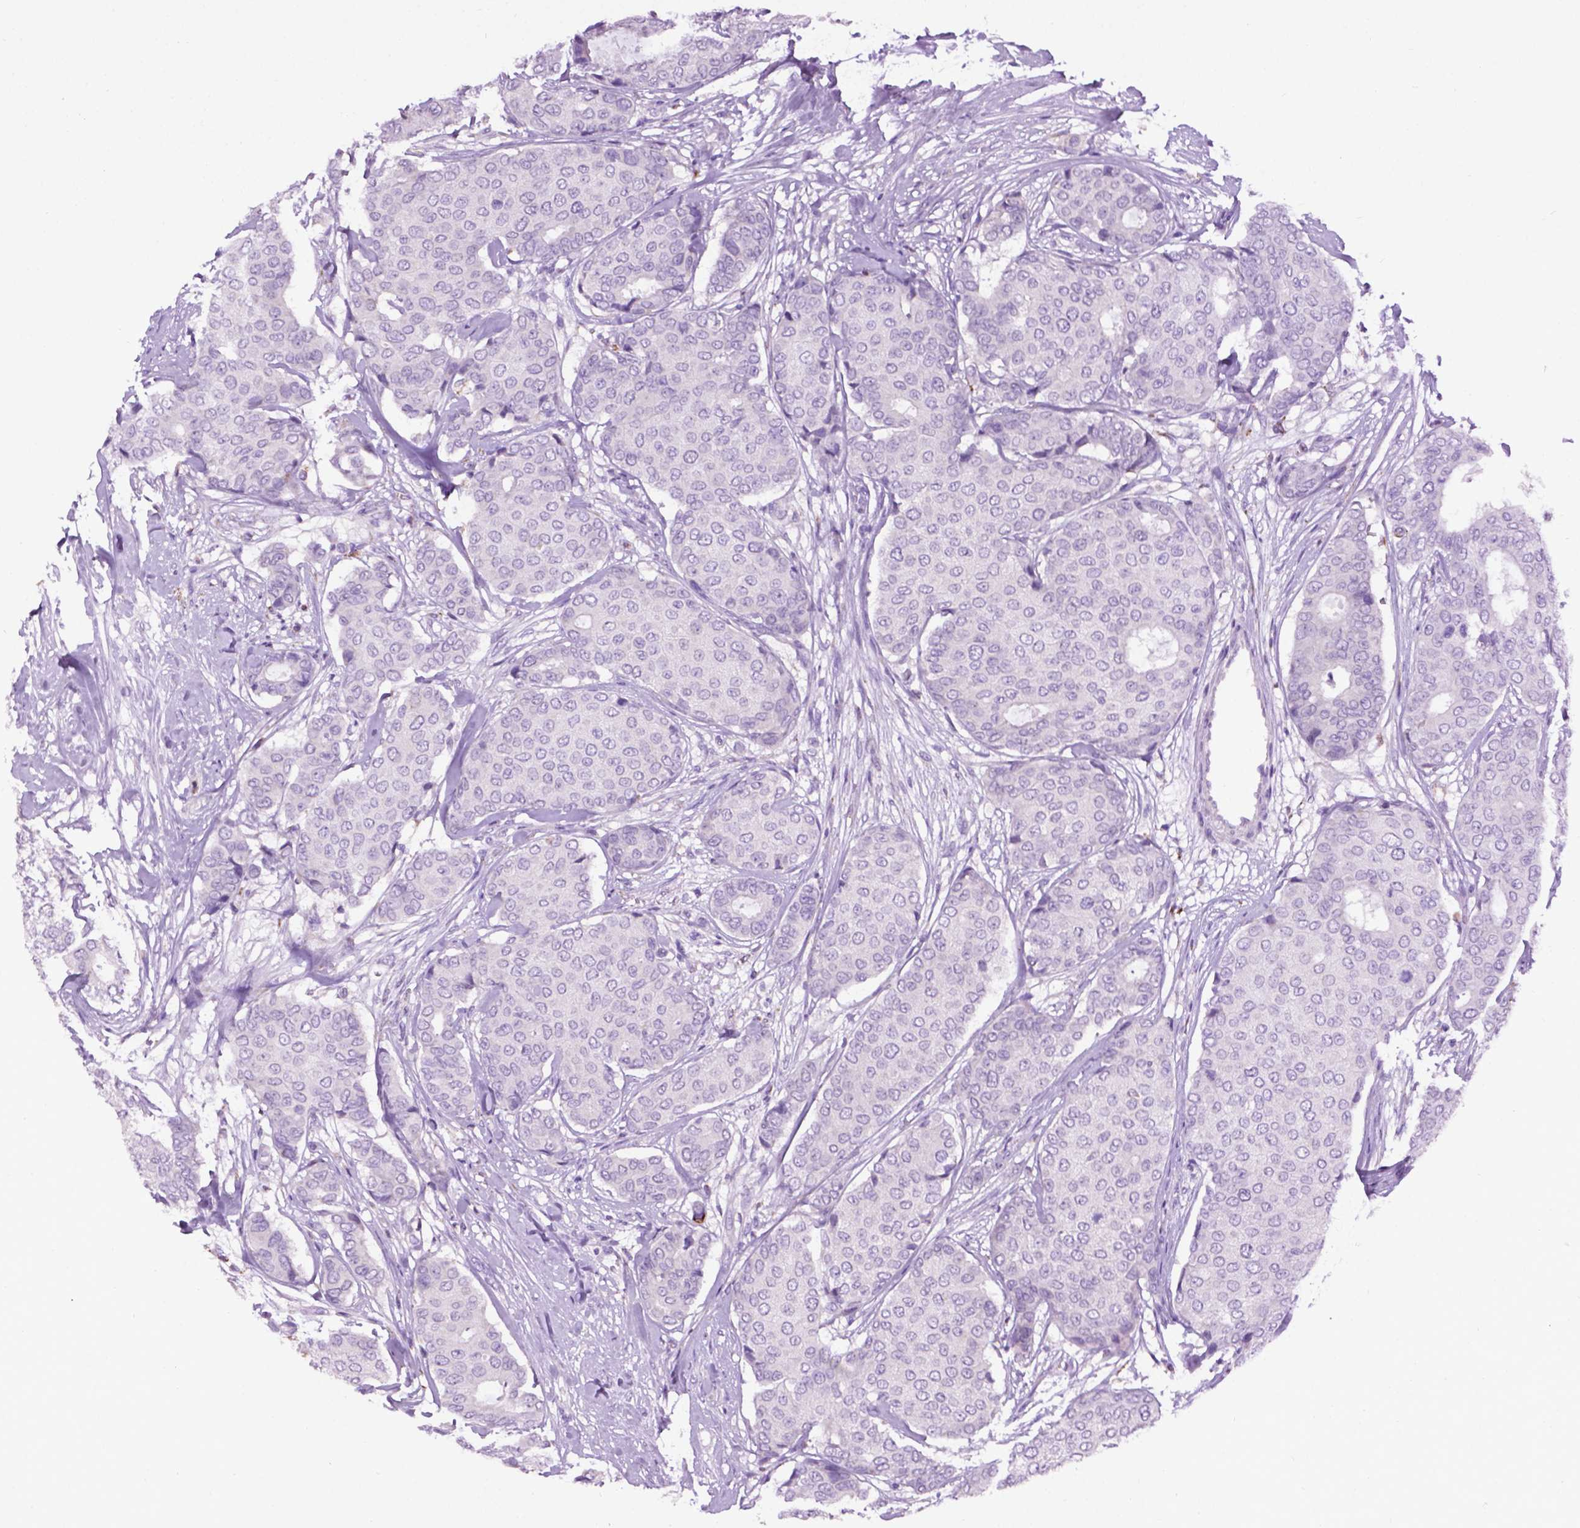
{"staining": {"intensity": "negative", "quantity": "none", "location": "none"}, "tissue": "breast cancer", "cell_type": "Tumor cells", "image_type": "cancer", "snomed": [{"axis": "morphology", "description": "Duct carcinoma"}, {"axis": "topography", "description": "Breast"}], "caption": "High power microscopy image of an IHC photomicrograph of breast invasive ductal carcinoma, revealing no significant expression in tumor cells.", "gene": "TMEM132E", "patient": {"sex": "female", "age": 75}}